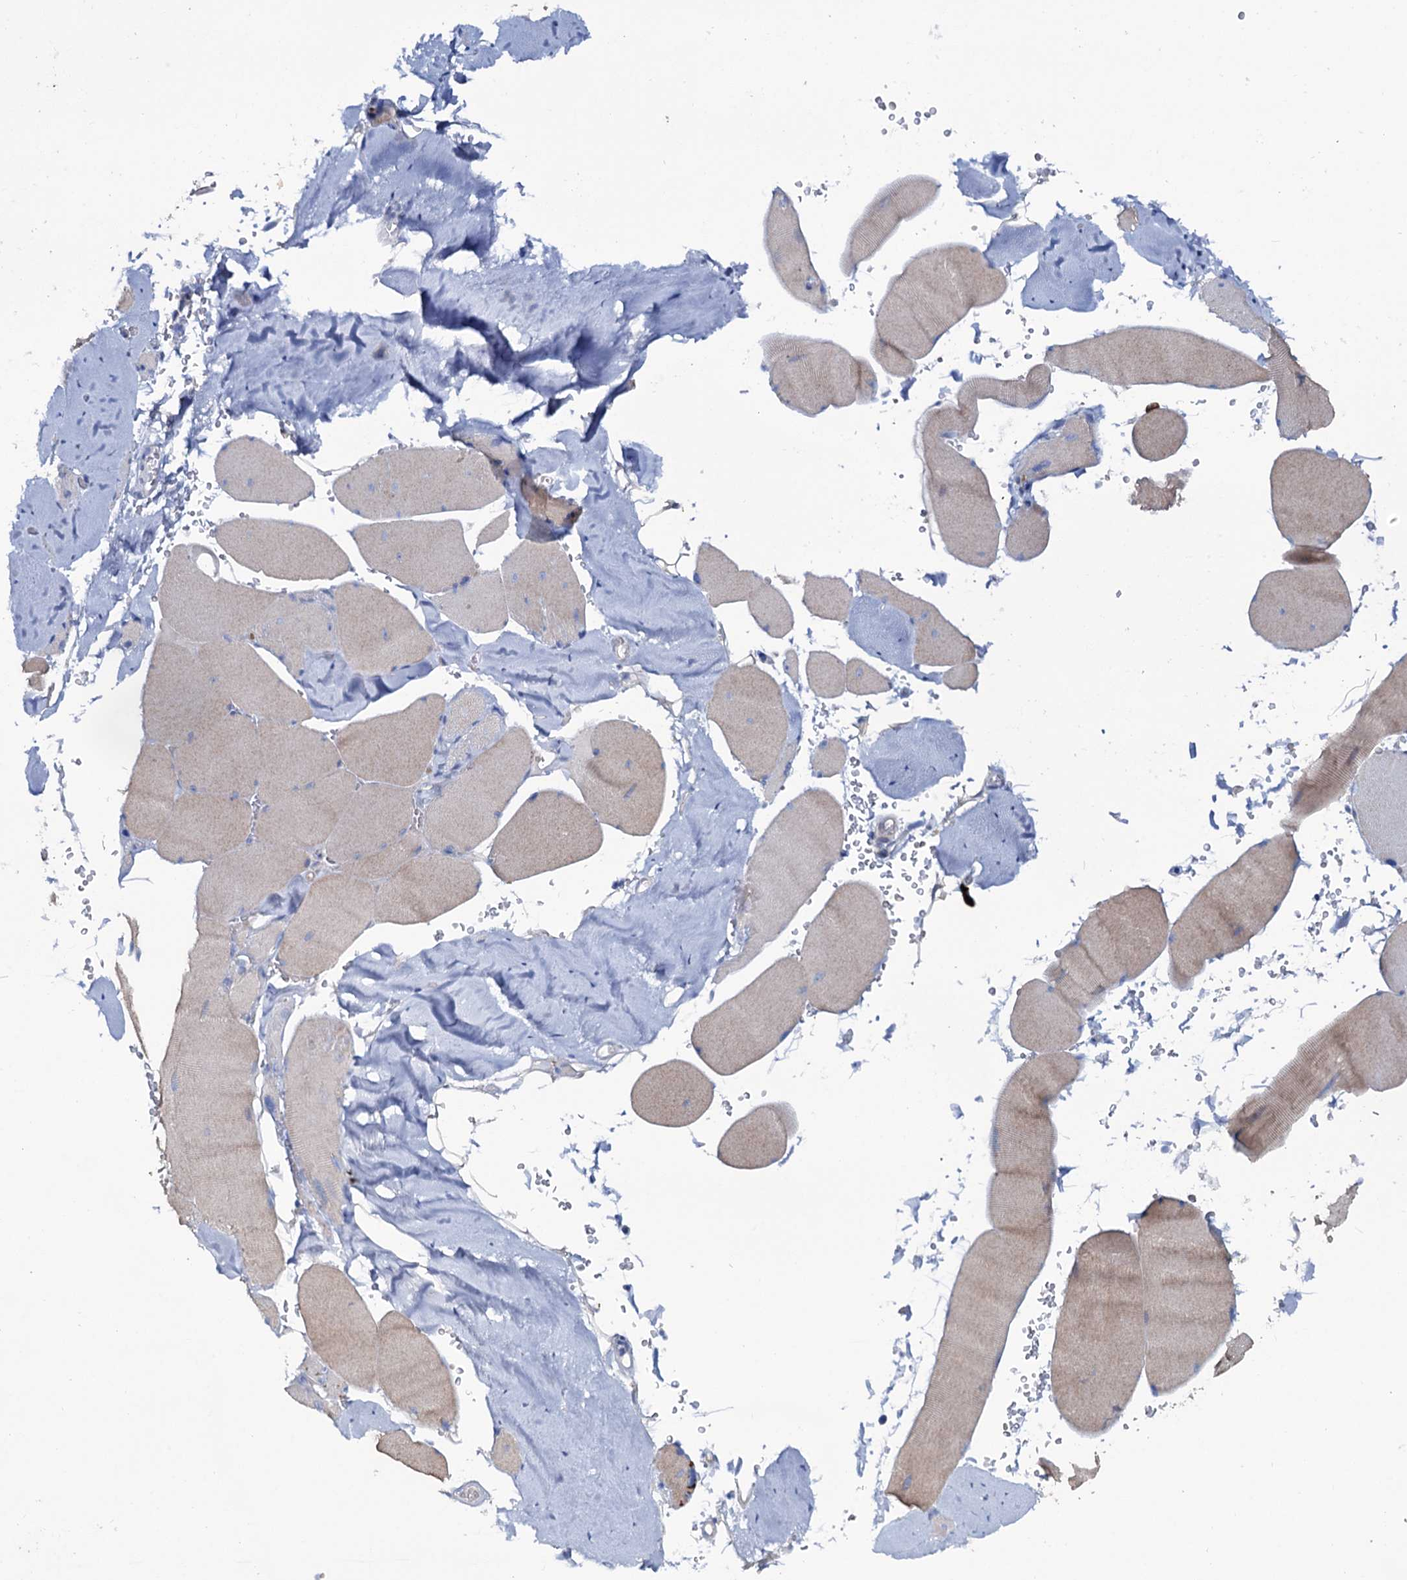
{"staining": {"intensity": "weak", "quantity": ">75%", "location": "cytoplasmic/membranous"}, "tissue": "skeletal muscle", "cell_type": "Myocytes", "image_type": "normal", "snomed": [{"axis": "morphology", "description": "Normal tissue, NOS"}, {"axis": "topography", "description": "Skeletal muscle"}, {"axis": "topography", "description": "Head-Neck"}], "caption": "Immunohistochemical staining of normal human skeletal muscle demonstrates weak cytoplasmic/membranous protein expression in approximately >75% of myocytes.", "gene": "FAM111B", "patient": {"sex": "male", "age": 66}}